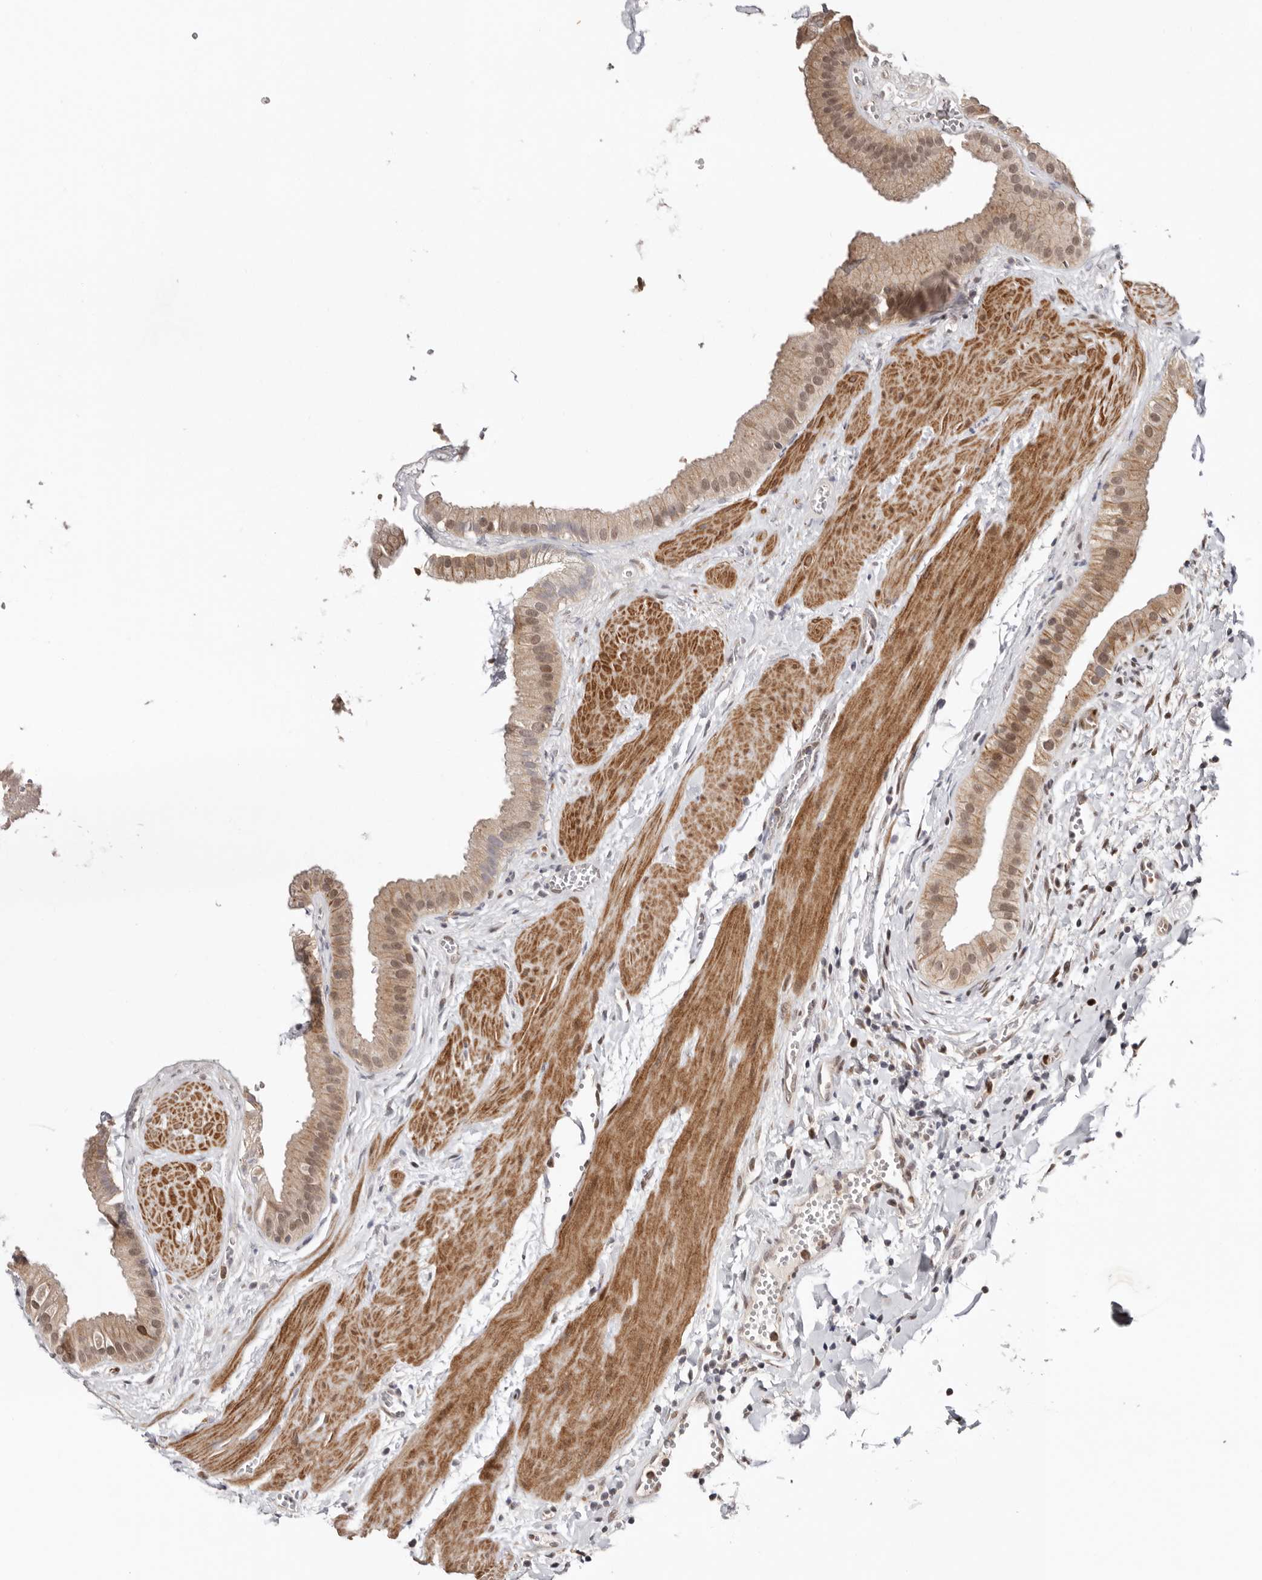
{"staining": {"intensity": "moderate", "quantity": ">75%", "location": "cytoplasmic/membranous"}, "tissue": "gallbladder", "cell_type": "Glandular cells", "image_type": "normal", "snomed": [{"axis": "morphology", "description": "Normal tissue, NOS"}, {"axis": "topography", "description": "Gallbladder"}], "caption": "High-power microscopy captured an immunohistochemistry (IHC) micrograph of unremarkable gallbladder, revealing moderate cytoplasmic/membranous expression in about >75% of glandular cells.", "gene": "SMAD7", "patient": {"sex": "male", "age": 55}}